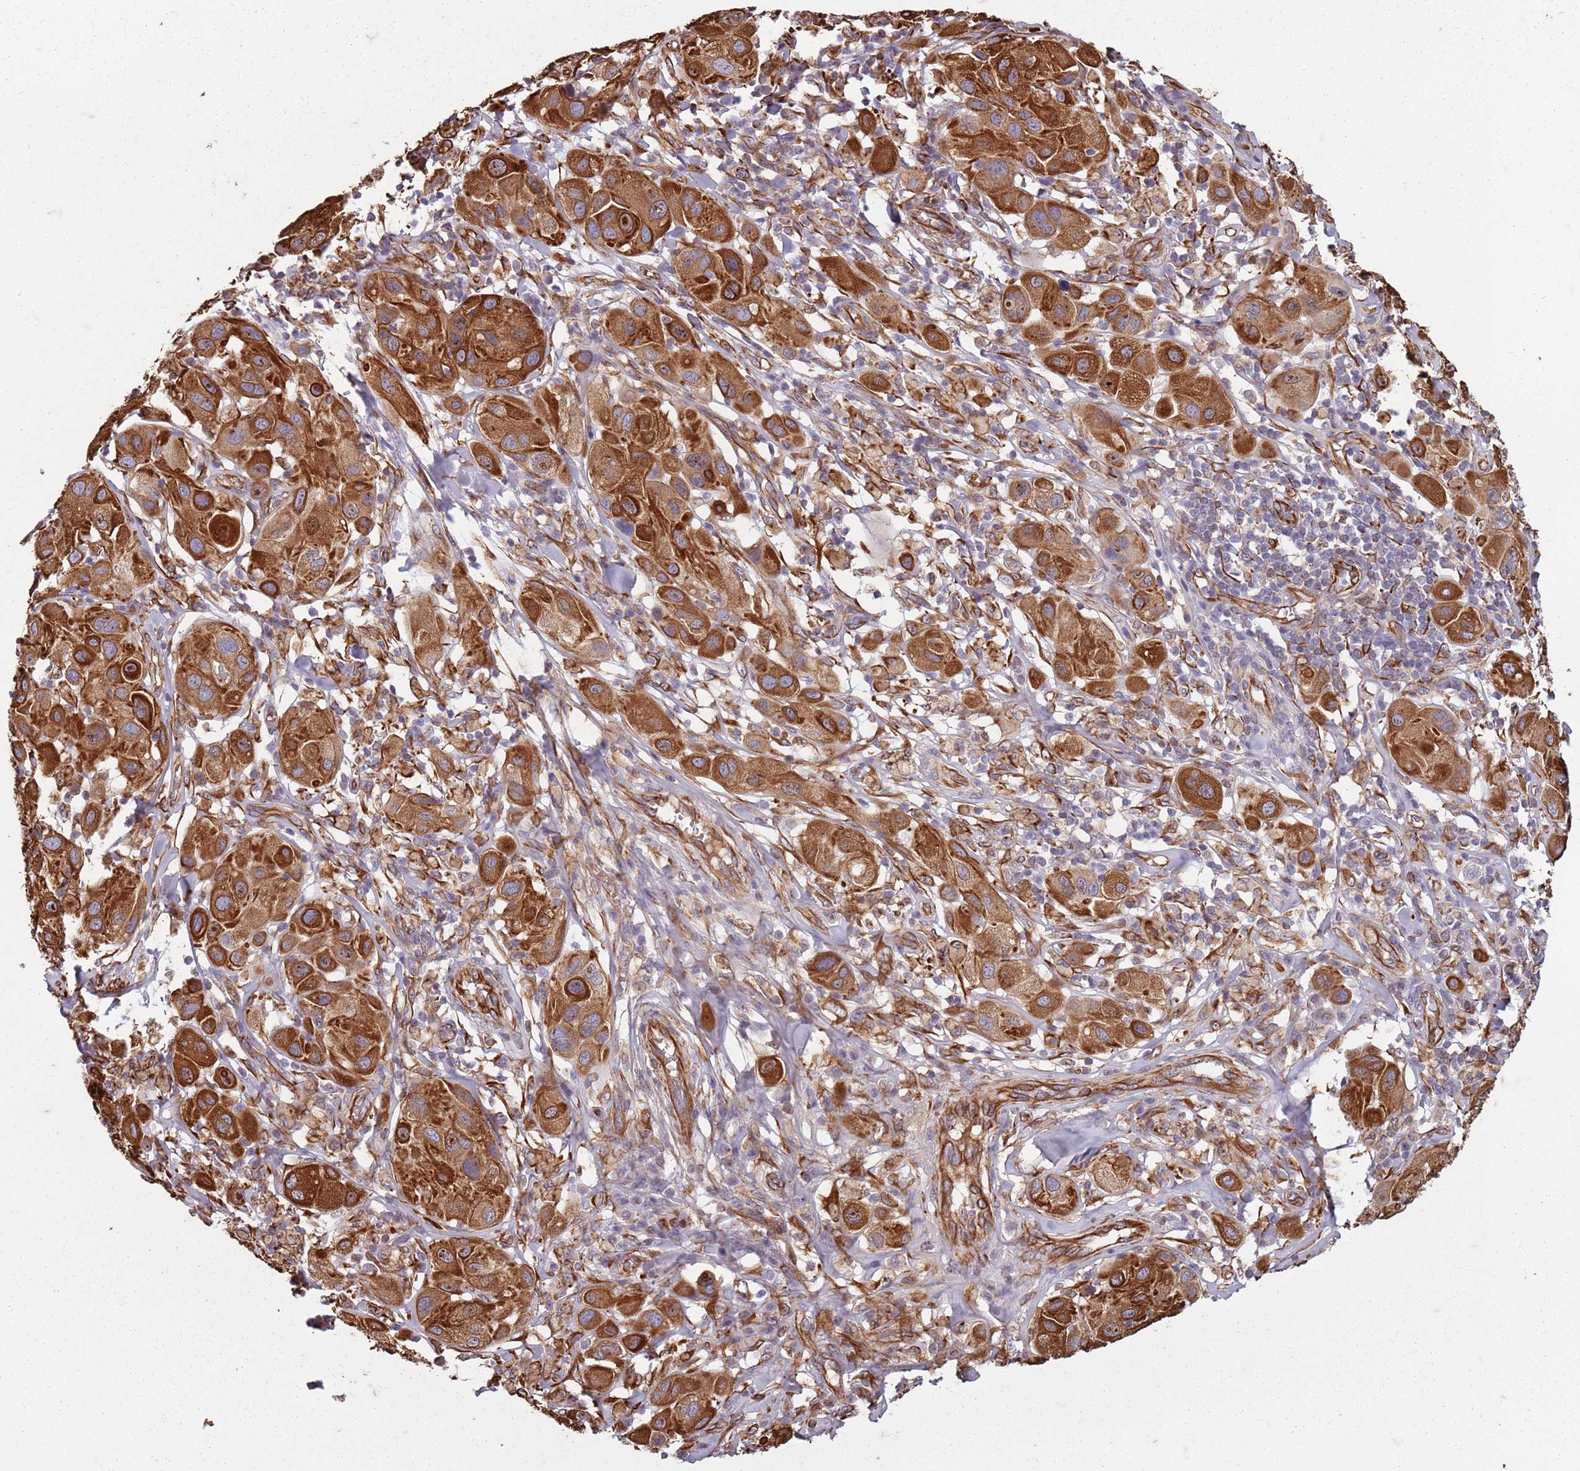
{"staining": {"intensity": "strong", "quantity": ">75%", "location": "cytoplasmic/membranous"}, "tissue": "melanoma", "cell_type": "Tumor cells", "image_type": "cancer", "snomed": [{"axis": "morphology", "description": "Malignant melanoma, Metastatic site"}, {"axis": "topography", "description": "Skin"}], "caption": "DAB (3,3'-diaminobenzidine) immunohistochemical staining of melanoma displays strong cytoplasmic/membranous protein staining in about >75% of tumor cells. (Stains: DAB in brown, nuclei in blue, Microscopy: brightfield microscopy at high magnification).", "gene": "TAS2R38", "patient": {"sex": "male", "age": 41}}